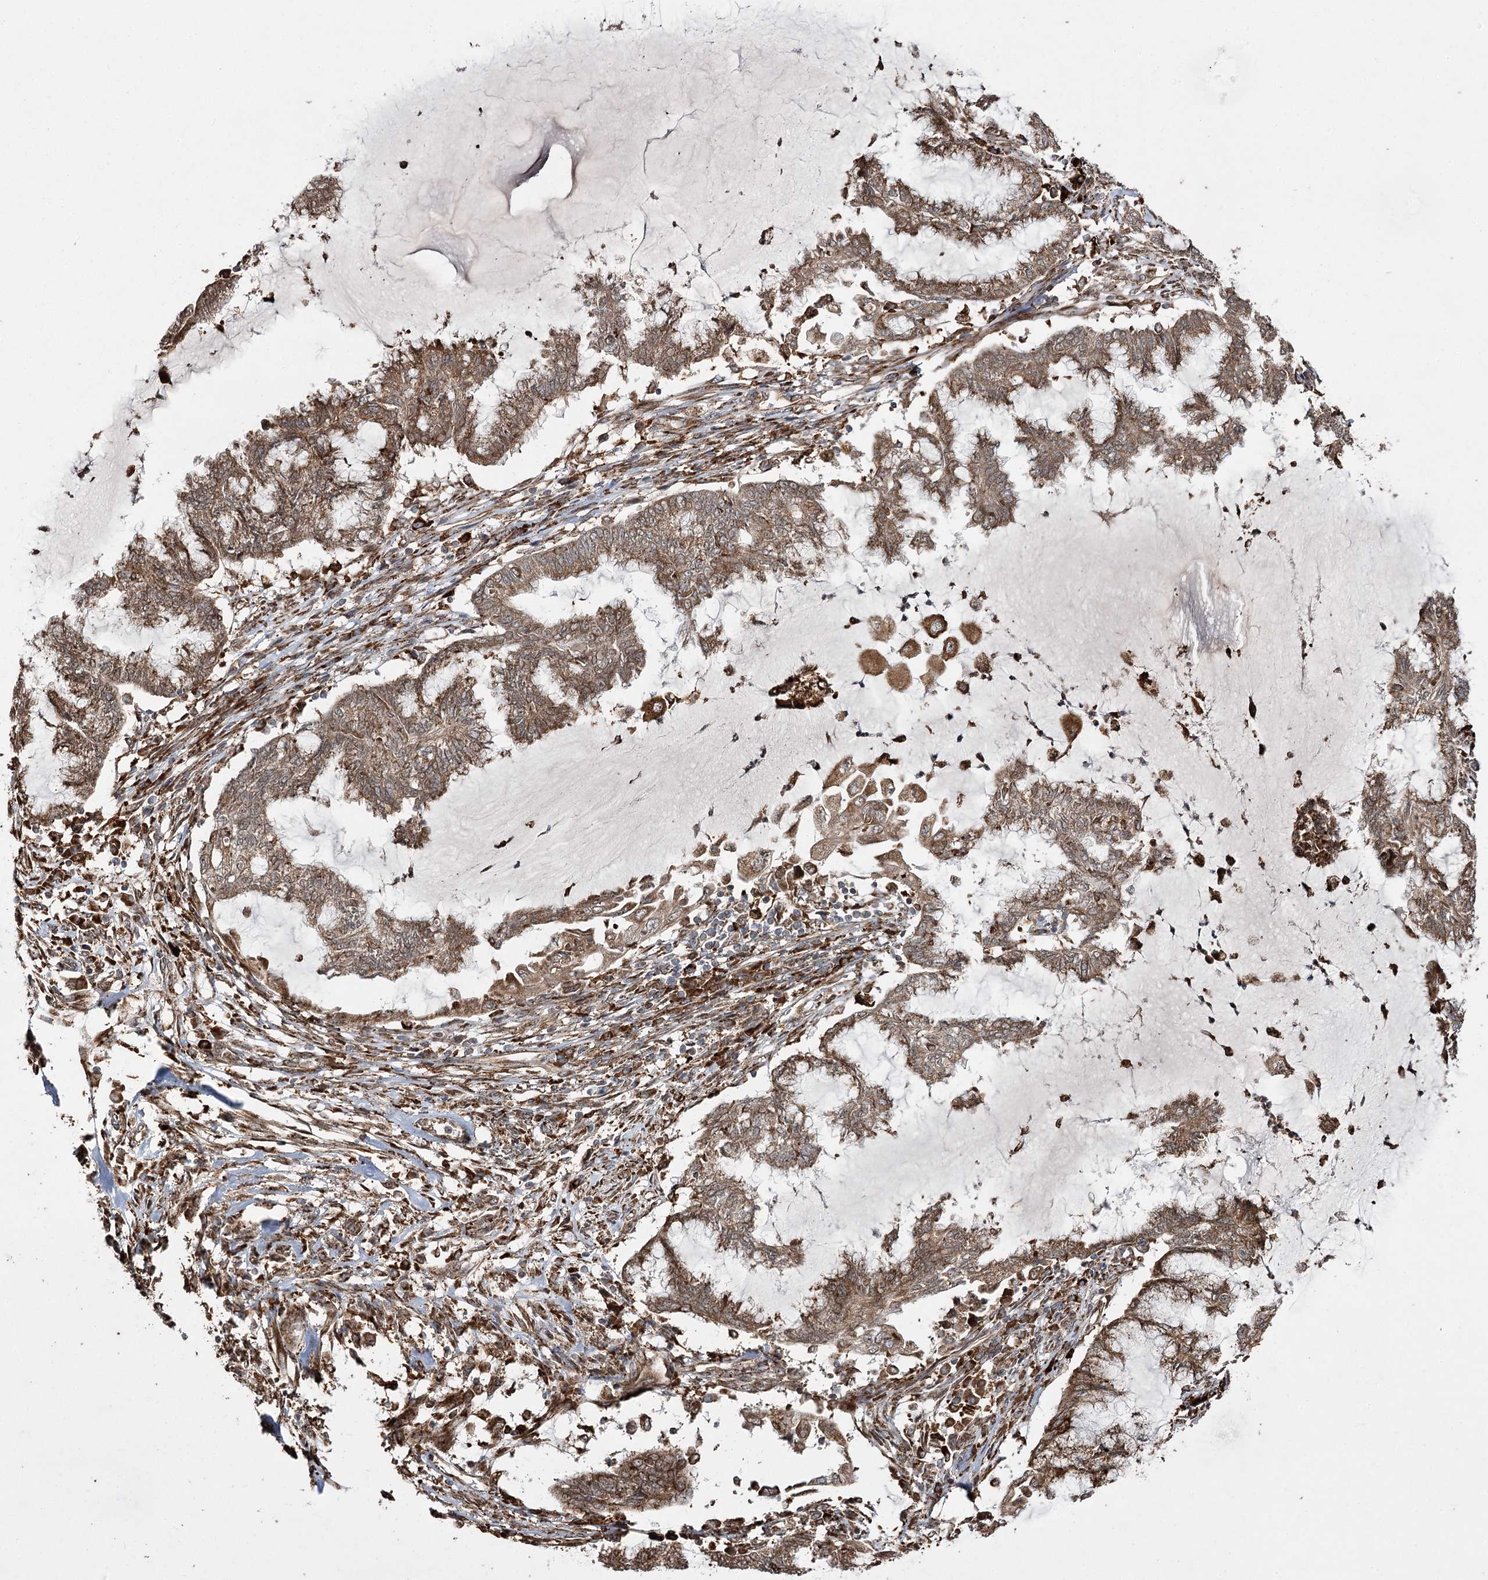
{"staining": {"intensity": "moderate", "quantity": ">75%", "location": "cytoplasmic/membranous"}, "tissue": "endometrial cancer", "cell_type": "Tumor cells", "image_type": "cancer", "snomed": [{"axis": "morphology", "description": "Adenocarcinoma, NOS"}, {"axis": "topography", "description": "Endometrium"}], "caption": "About >75% of tumor cells in endometrial cancer demonstrate moderate cytoplasmic/membranous protein staining as visualized by brown immunohistochemical staining.", "gene": "FANCL", "patient": {"sex": "female", "age": 86}}